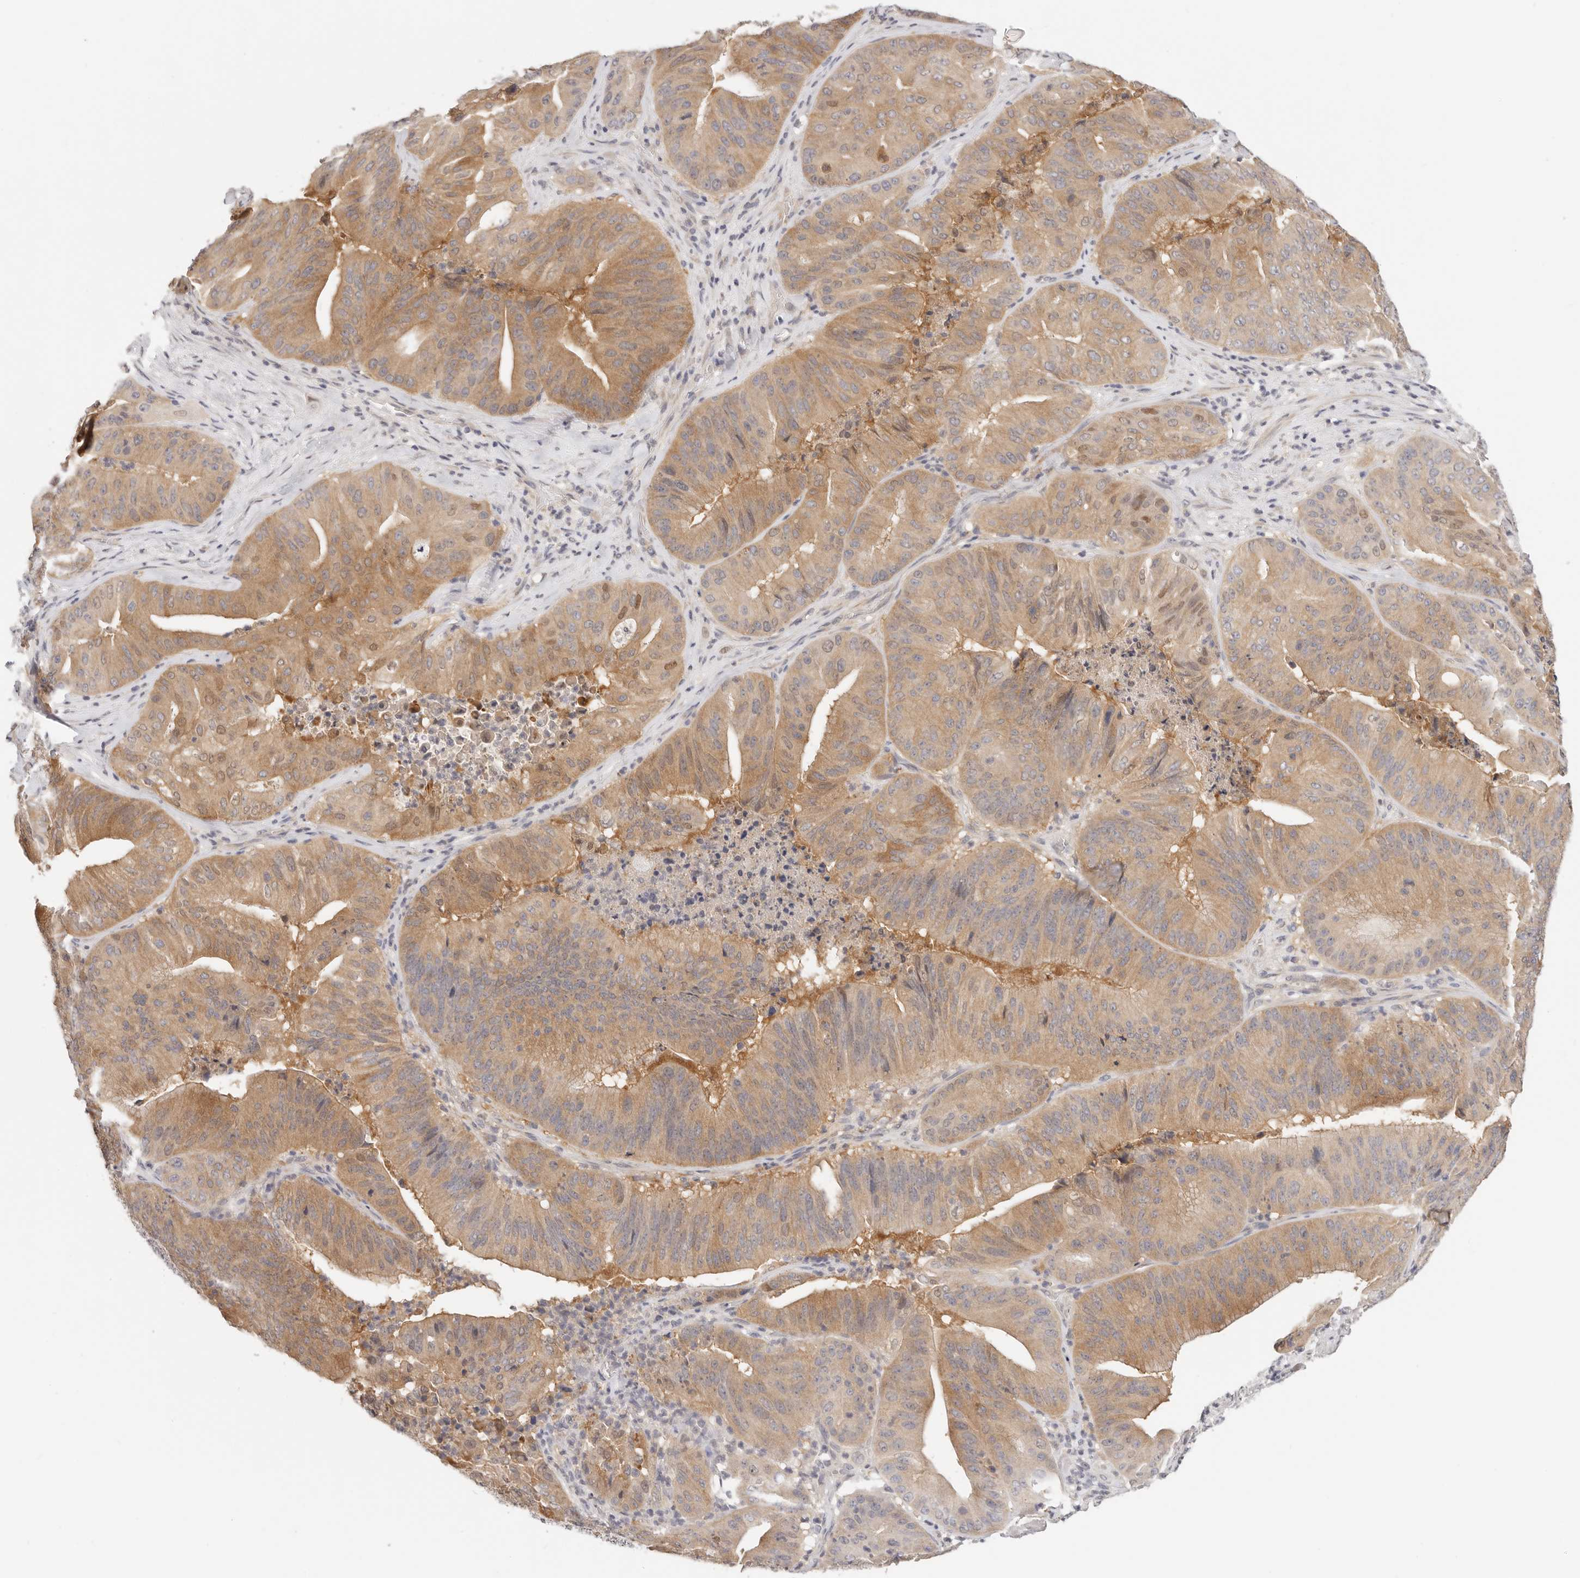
{"staining": {"intensity": "moderate", "quantity": ">75%", "location": "cytoplasmic/membranous"}, "tissue": "pancreatic cancer", "cell_type": "Tumor cells", "image_type": "cancer", "snomed": [{"axis": "morphology", "description": "Adenocarcinoma, NOS"}, {"axis": "topography", "description": "Pancreas"}], "caption": "A medium amount of moderate cytoplasmic/membranous expression is appreciated in approximately >75% of tumor cells in pancreatic cancer (adenocarcinoma) tissue. (brown staining indicates protein expression, while blue staining denotes nuclei).", "gene": "GGPS1", "patient": {"sex": "female", "age": 77}}